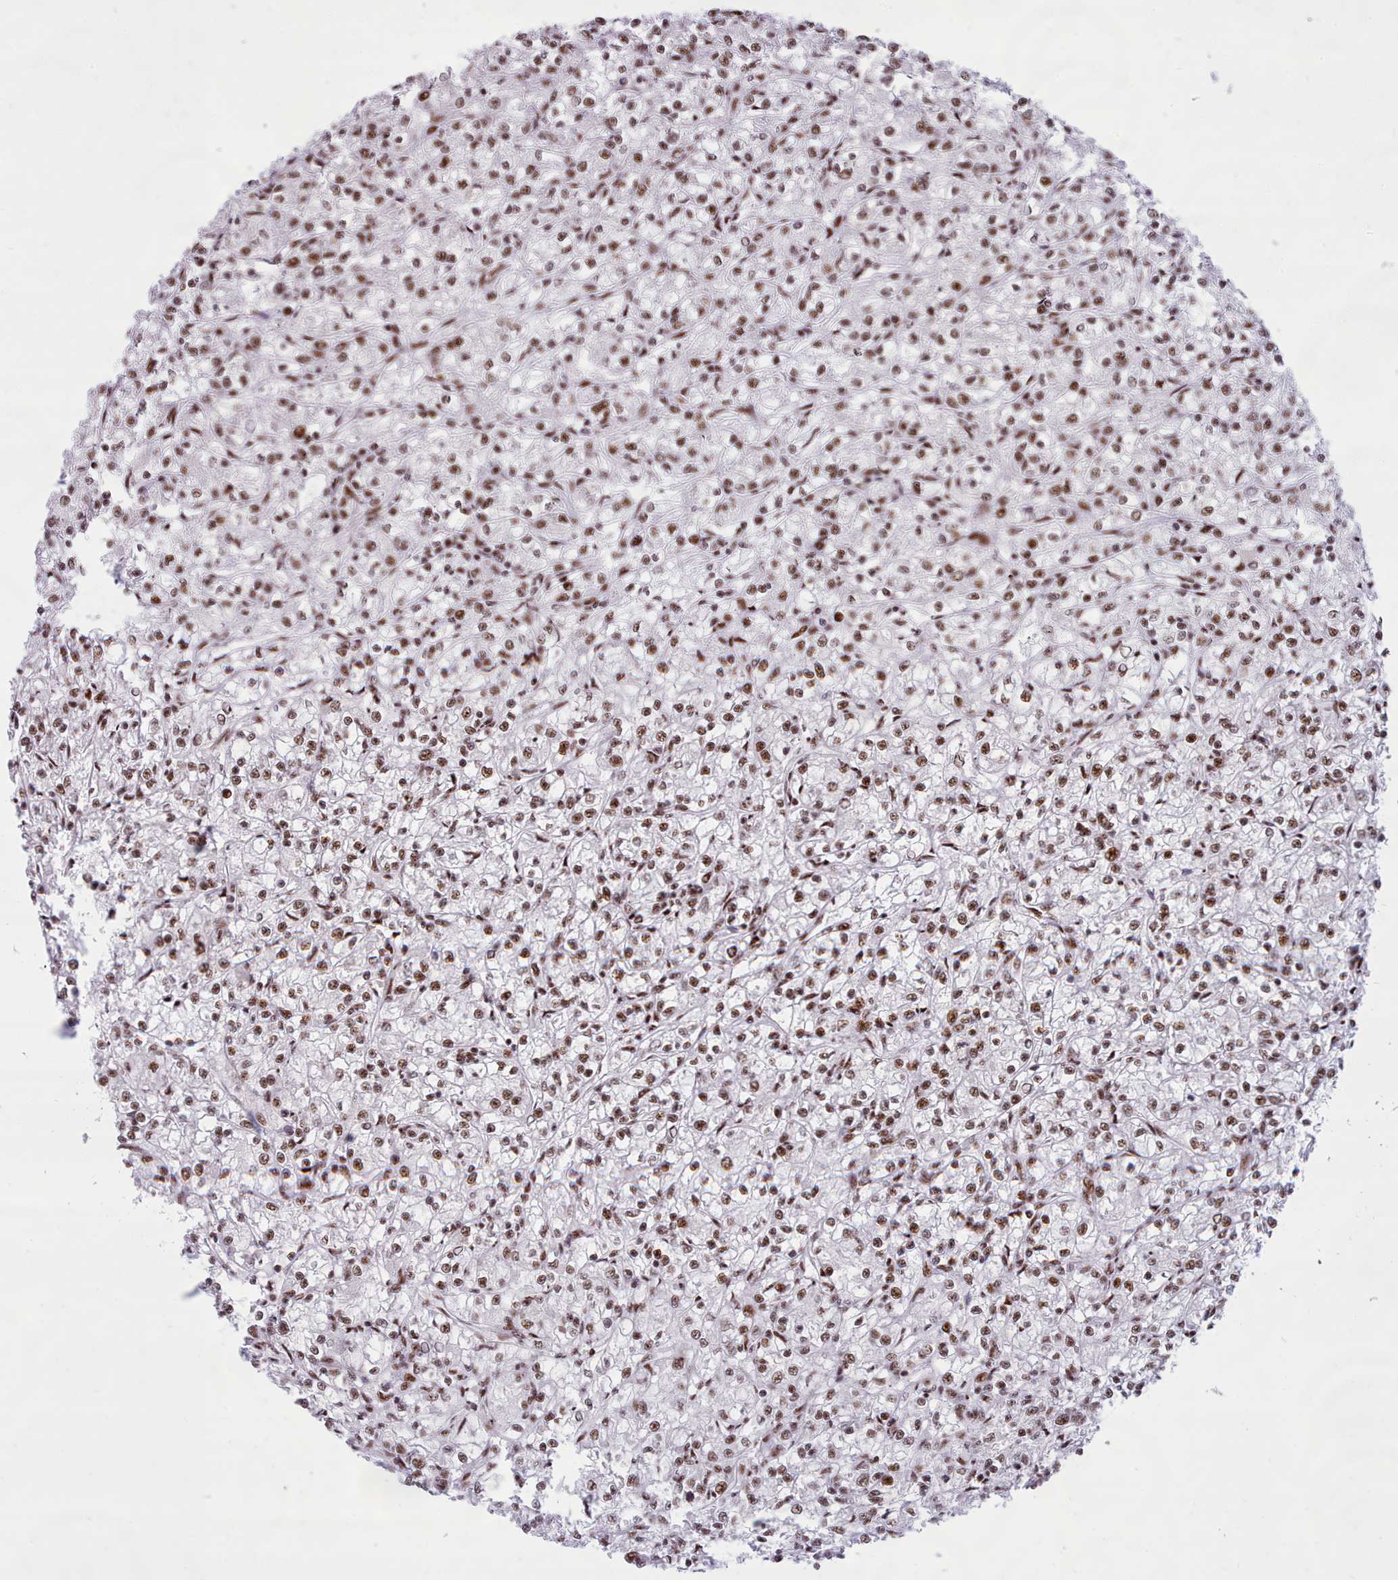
{"staining": {"intensity": "moderate", "quantity": ">75%", "location": "nuclear"}, "tissue": "renal cancer", "cell_type": "Tumor cells", "image_type": "cancer", "snomed": [{"axis": "morphology", "description": "Adenocarcinoma, NOS"}, {"axis": "topography", "description": "Kidney"}], "caption": "This histopathology image displays adenocarcinoma (renal) stained with immunohistochemistry to label a protein in brown. The nuclear of tumor cells show moderate positivity for the protein. Nuclei are counter-stained blue.", "gene": "TMEM35B", "patient": {"sex": "female", "age": 59}}